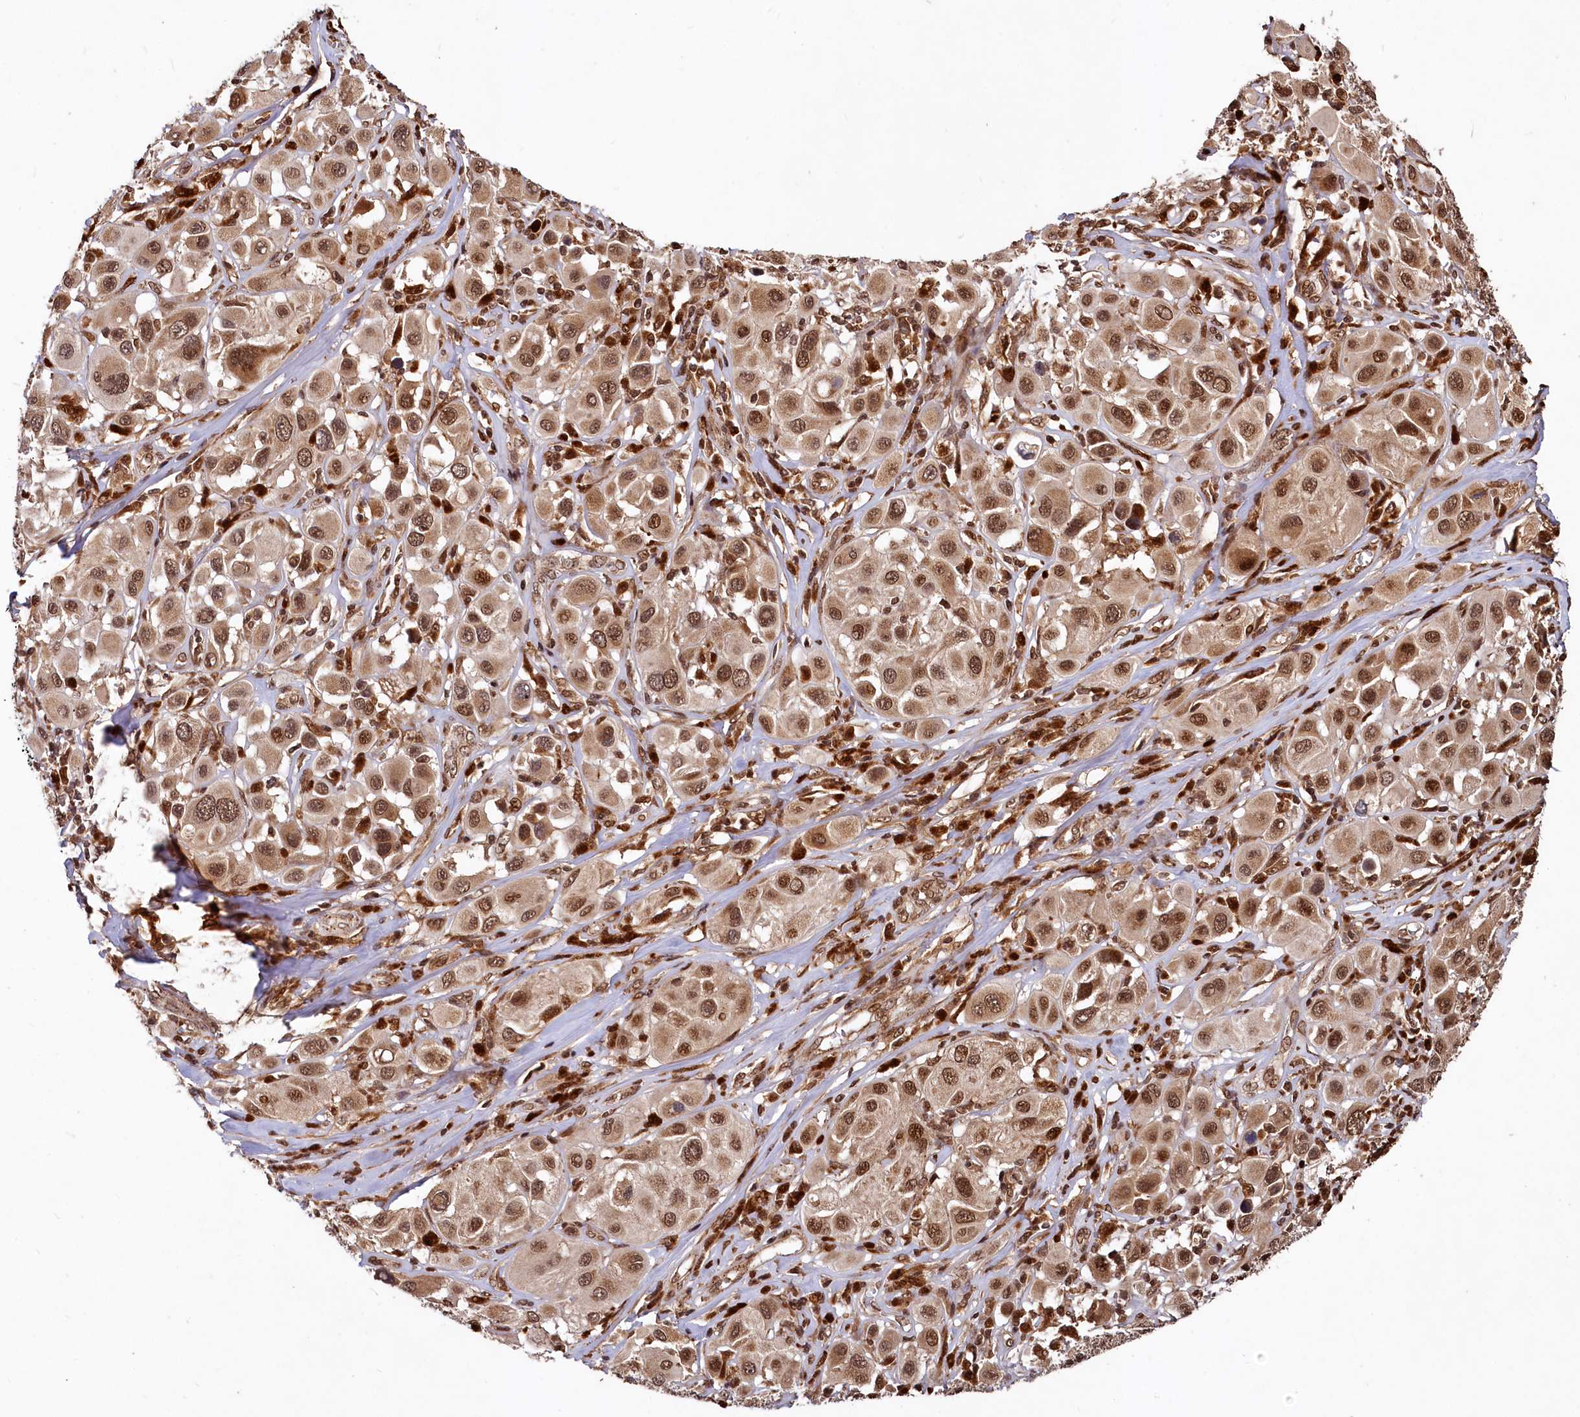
{"staining": {"intensity": "moderate", "quantity": ">75%", "location": "cytoplasmic/membranous,nuclear"}, "tissue": "melanoma", "cell_type": "Tumor cells", "image_type": "cancer", "snomed": [{"axis": "morphology", "description": "Malignant melanoma, Metastatic site"}, {"axis": "topography", "description": "Skin"}], "caption": "Melanoma tissue shows moderate cytoplasmic/membranous and nuclear staining in about >75% of tumor cells", "gene": "TRIM23", "patient": {"sex": "male", "age": 41}}